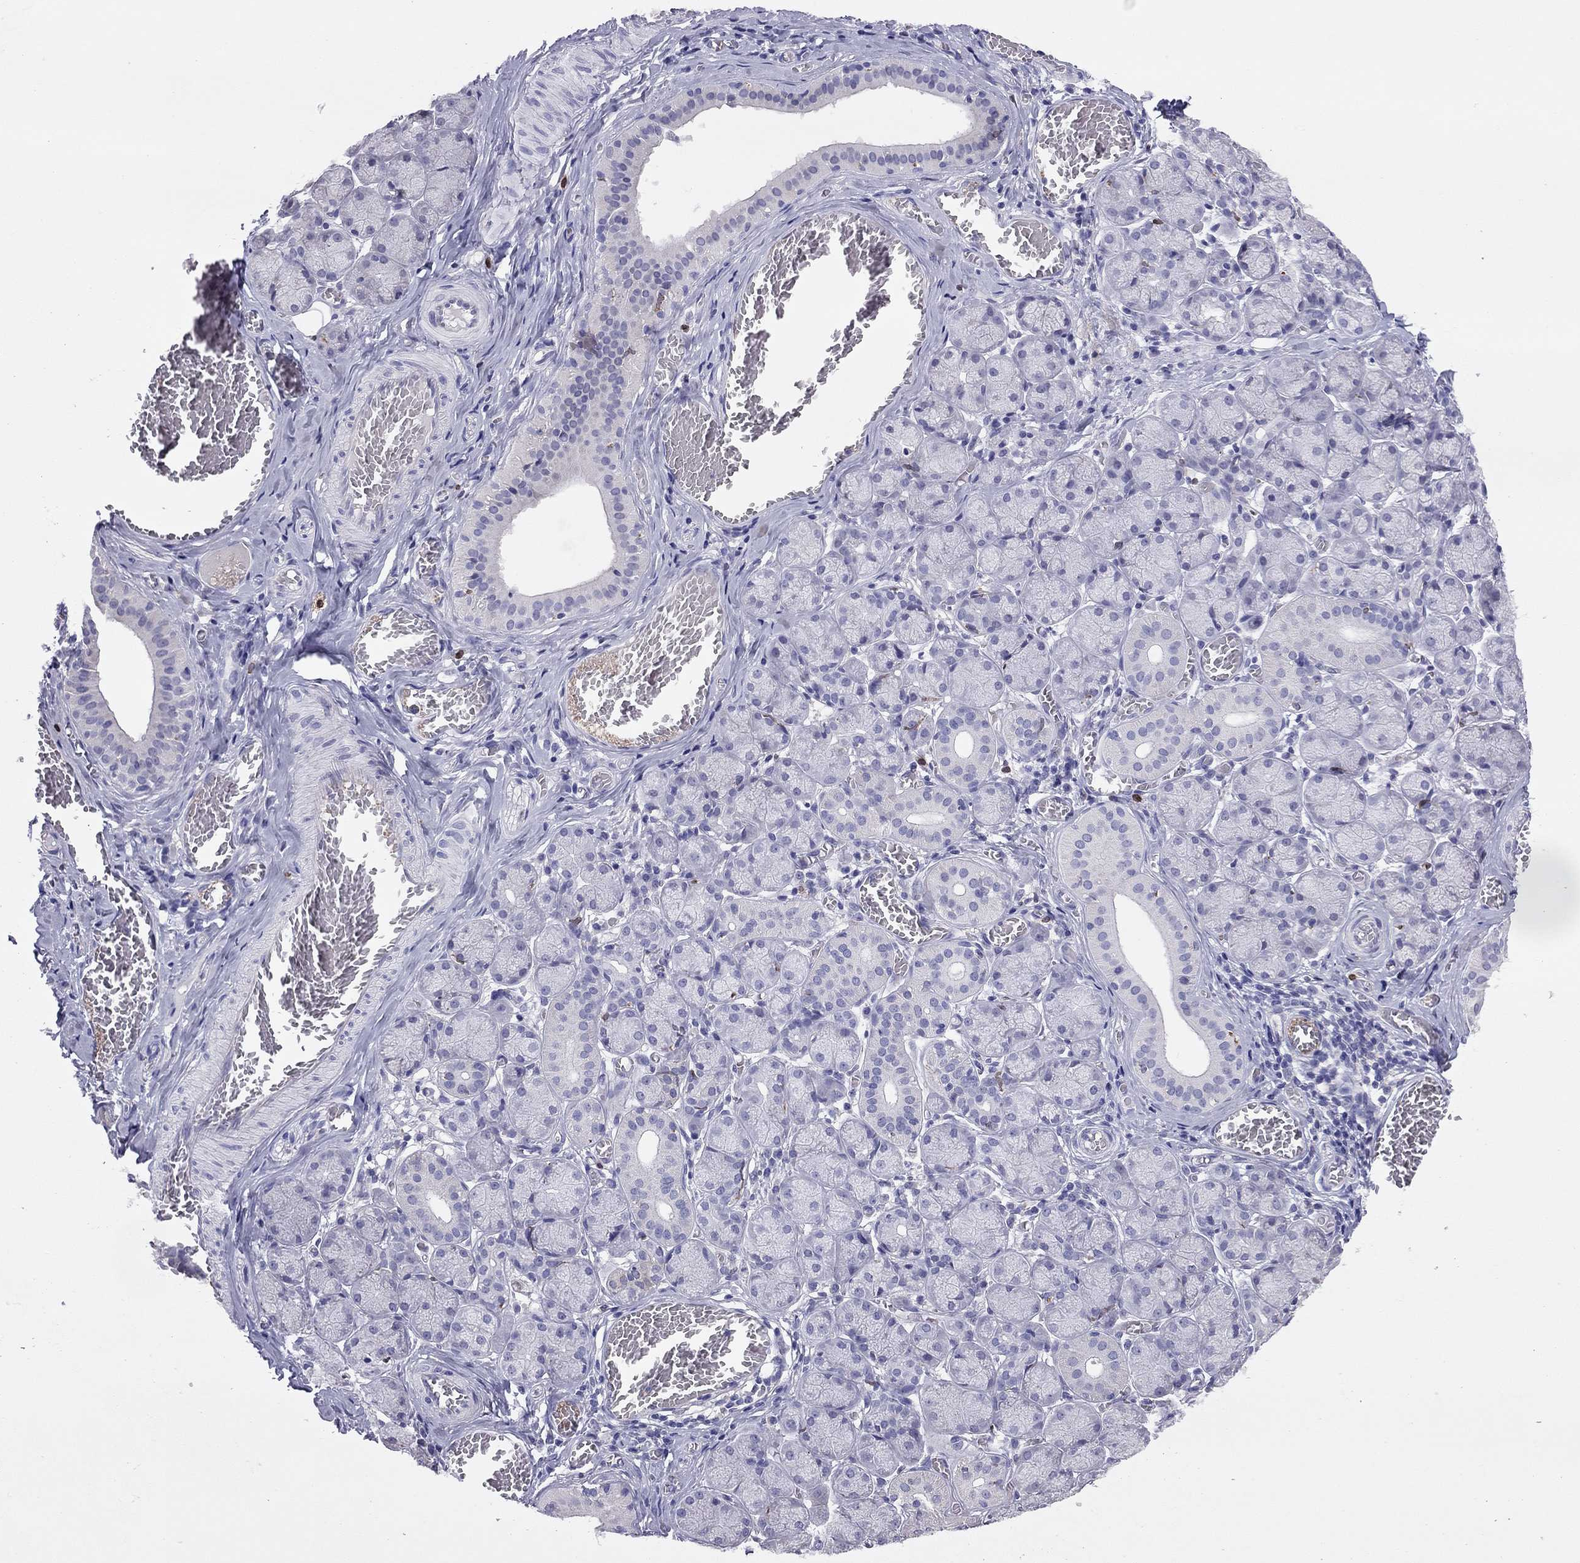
{"staining": {"intensity": "negative", "quantity": "none", "location": "none"}, "tissue": "salivary gland", "cell_type": "Glandular cells", "image_type": "normal", "snomed": [{"axis": "morphology", "description": "Normal tissue, NOS"}, {"axis": "topography", "description": "Salivary gland"}, {"axis": "topography", "description": "Peripheral nerve tissue"}], "caption": "A high-resolution image shows immunohistochemistry staining of normal salivary gland, which reveals no significant positivity in glandular cells.", "gene": "ADORA2A", "patient": {"sex": "female", "age": 24}}